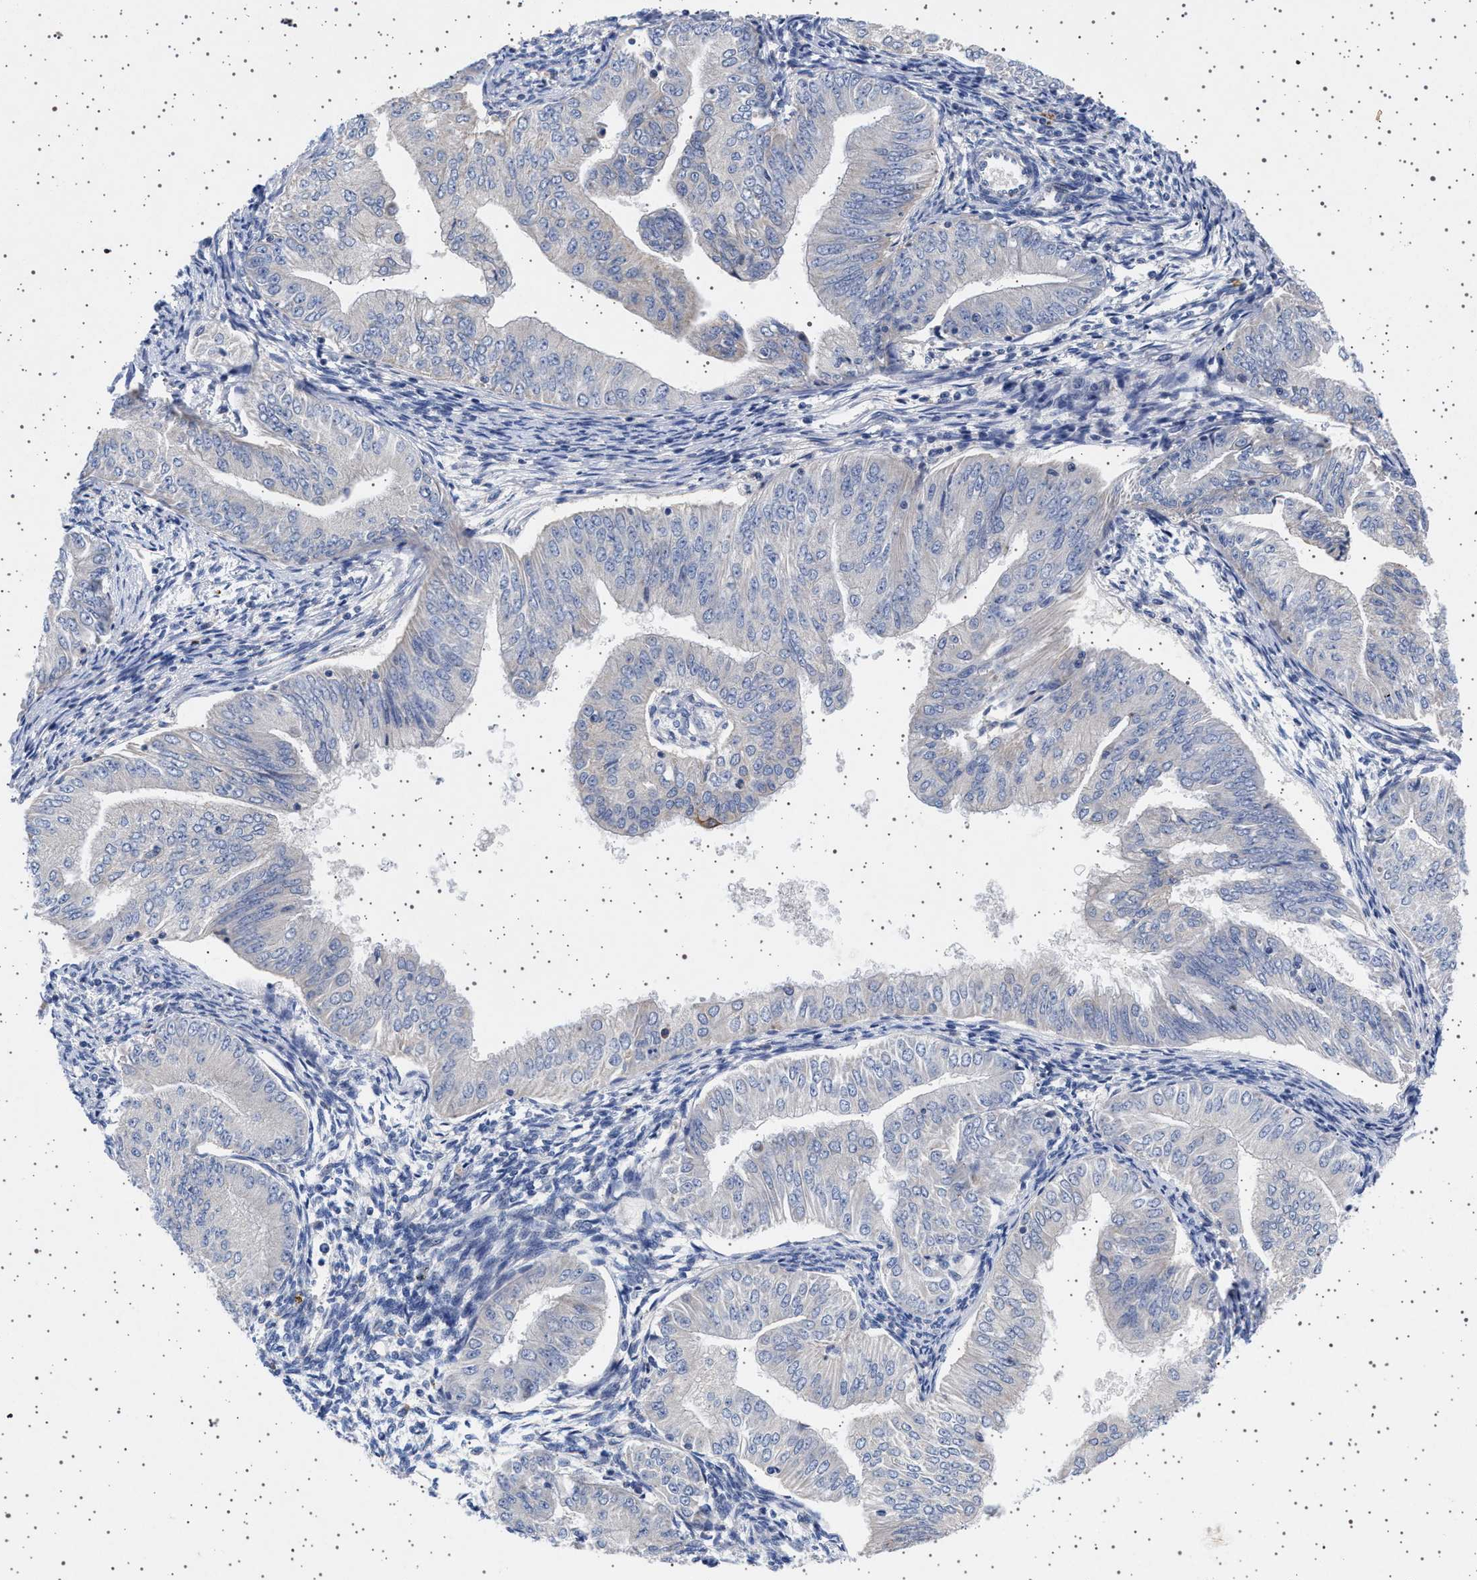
{"staining": {"intensity": "negative", "quantity": "none", "location": "none"}, "tissue": "endometrial cancer", "cell_type": "Tumor cells", "image_type": "cancer", "snomed": [{"axis": "morphology", "description": "Normal tissue, NOS"}, {"axis": "morphology", "description": "Adenocarcinoma, NOS"}, {"axis": "topography", "description": "Endometrium"}], "caption": "Endometrial adenocarcinoma stained for a protein using immunohistochemistry exhibits no positivity tumor cells.", "gene": "TRMT10B", "patient": {"sex": "female", "age": 53}}